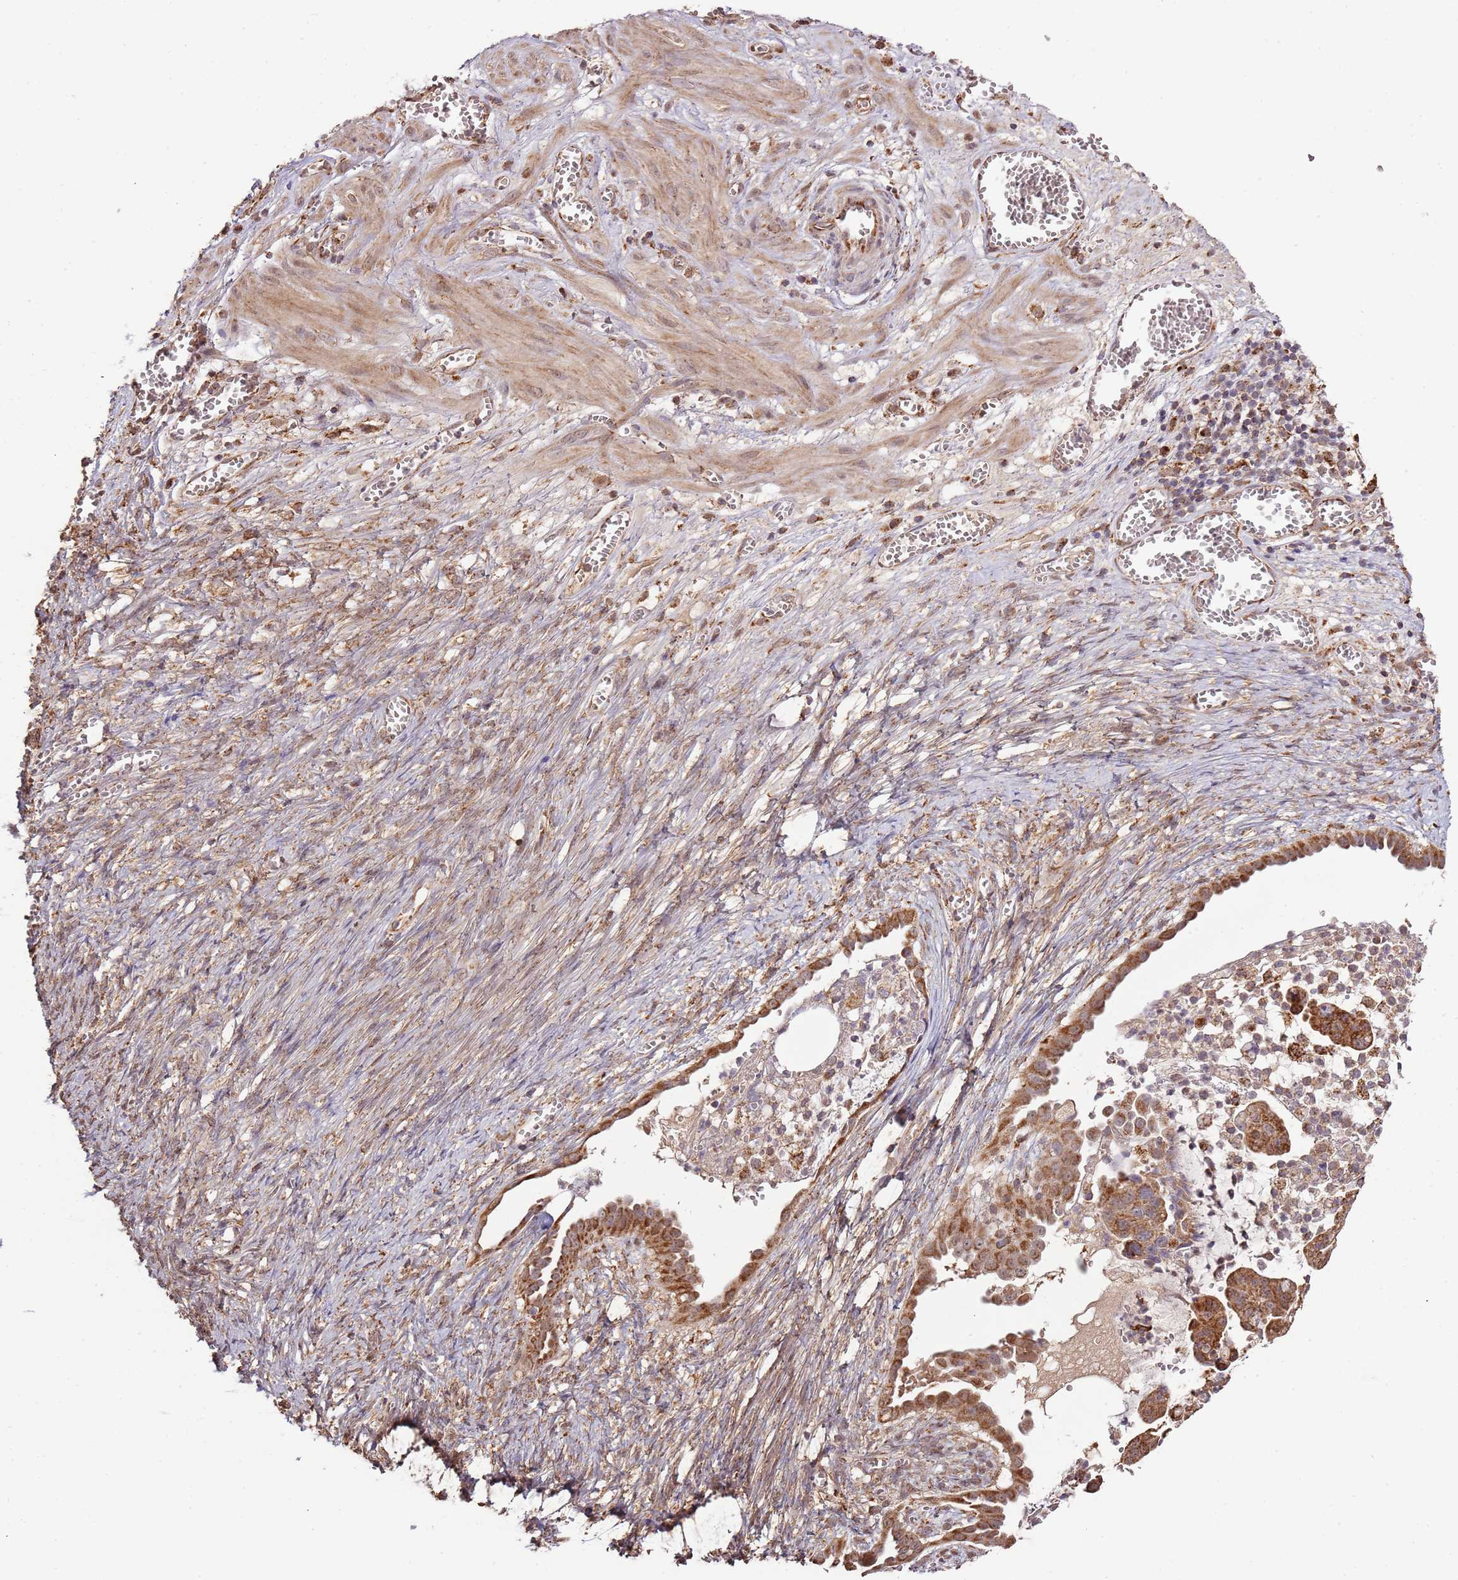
{"staining": {"intensity": "strong", "quantity": ">75%", "location": "cytoplasmic/membranous"}, "tissue": "ovarian cancer", "cell_type": "Tumor cells", "image_type": "cancer", "snomed": [{"axis": "morphology", "description": "Cystadenocarcinoma, mucinous, NOS"}, {"axis": "topography", "description": "Ovary"}], "caption": "Human ovarian cancer (mucinous cystadenocarcinoma) stained with a protein marker displays strong staining in tumor cells.", "gene": "IL17RD", "patient": {"sex": "female", "age": 70}}